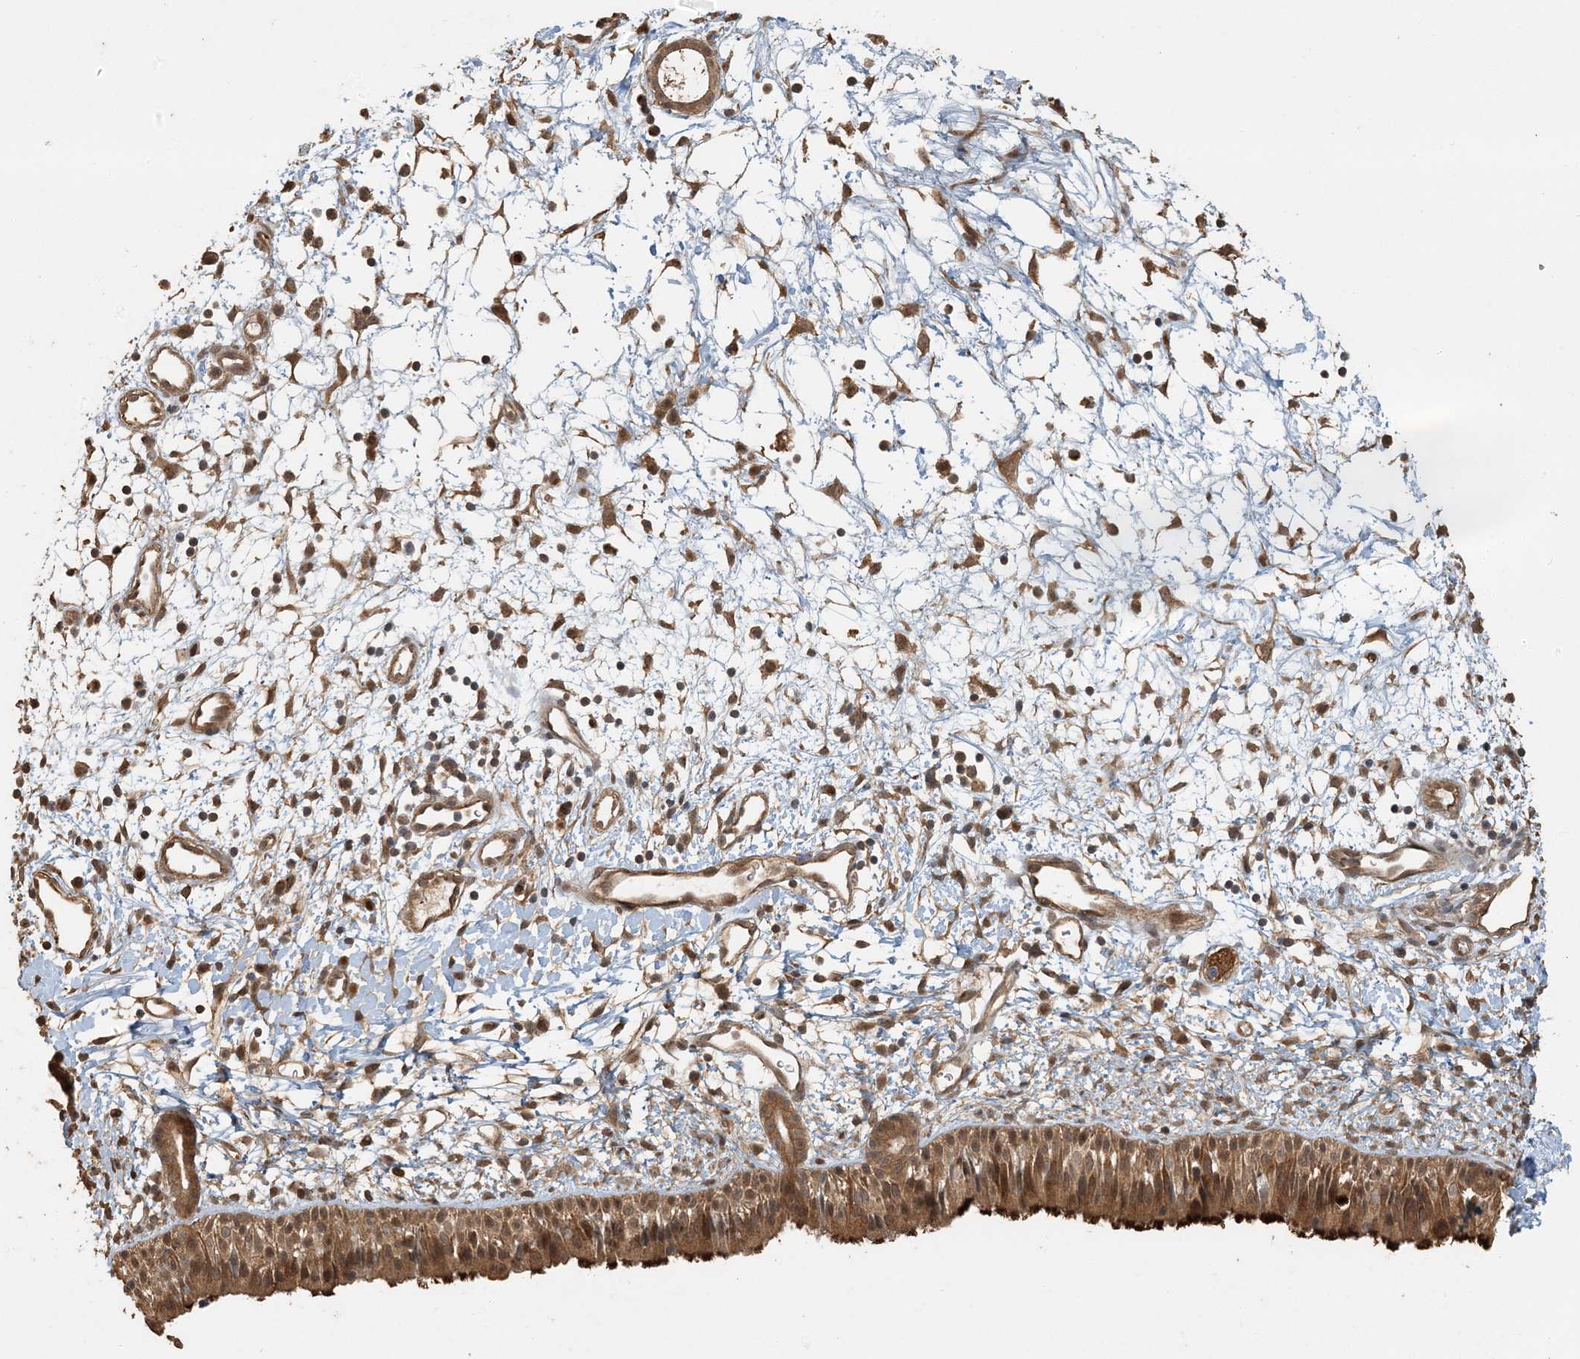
{"staining": {"intensity": "strong", "quantity": ">75%", "location": "cytoplasmic/membranous,nuclear"}, "tissue": "nasopharynx", "cell_type": "Respiratory epithelial cells", "image_type": "normal", "snomed": [{"axis": "morphology", "description": "Normal tissue, NOS"}, {"axis": "topography", "description": "Nasopharynx"}], "caption": "Protein analysis of normal nasopharynx exhibits strong cytoplasmic/membranous,nuclear positivity in about >75% of respiratory epithelial cells.", "gene": "AK9", "patient": {"sex": "male", "age": 22}}